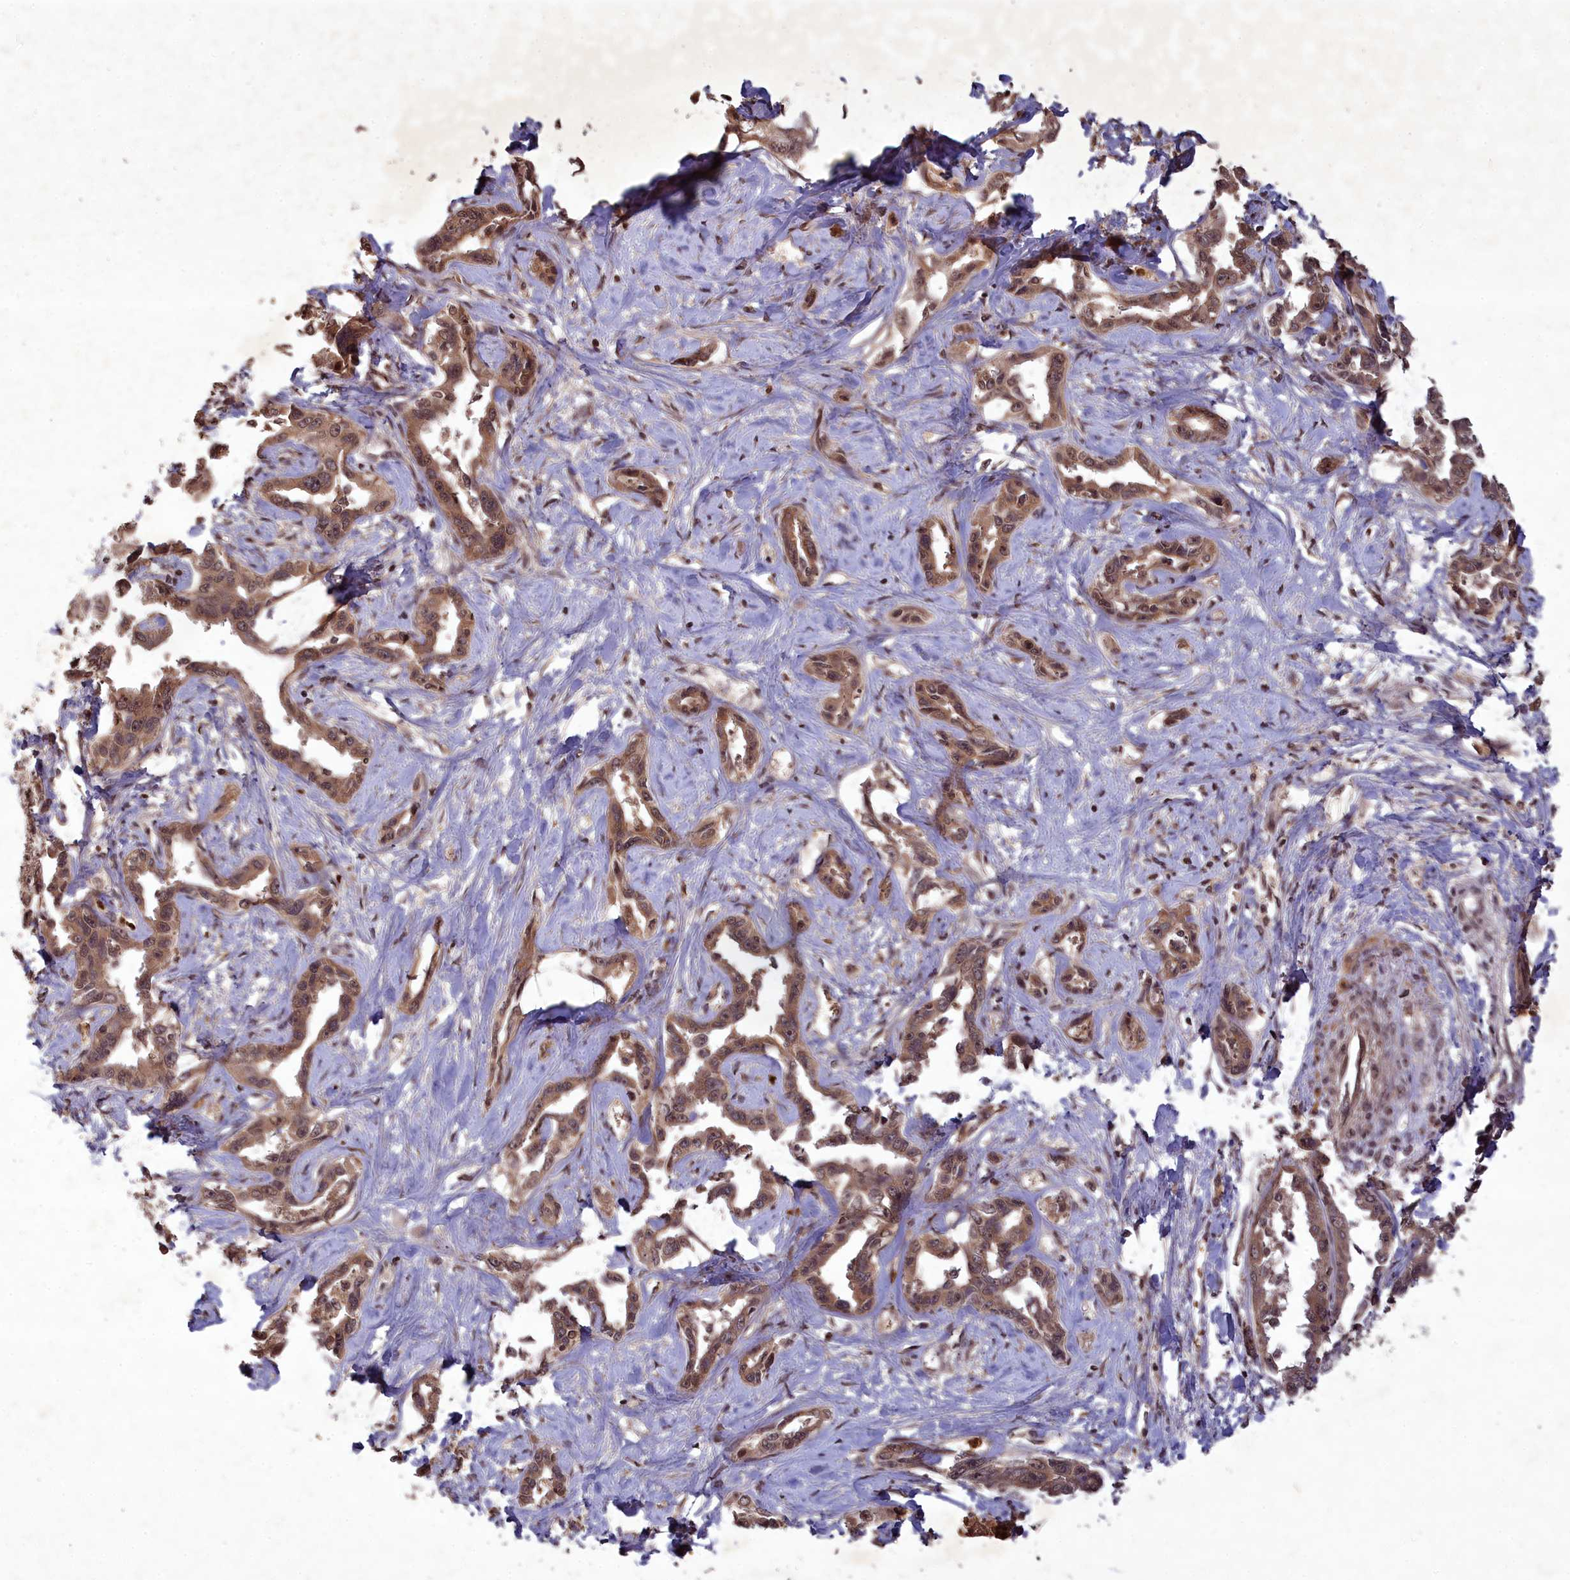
{"staining": {"intensity": "moderate", "quantity": ">75%", "location": "cytoplasmic/membranous,nuclear"}, "tissue": "liver cancer", "cell_type": "Tumor cells", "image_type": "cancer", "snomed": [{"axis": "morphology", "description": "Cholangiocarcinoma"}, {"axis": "topography", "description": "Liver"}], "caption": "The immunohistochemical stain highlights moderate cytoplasmic/membranous and nuclear staining in tumor cells of liver cancer (cholangiocarcinoma) tissue.", "gene": "SRMS", "patient": {"sex": "male", "age": 59}}